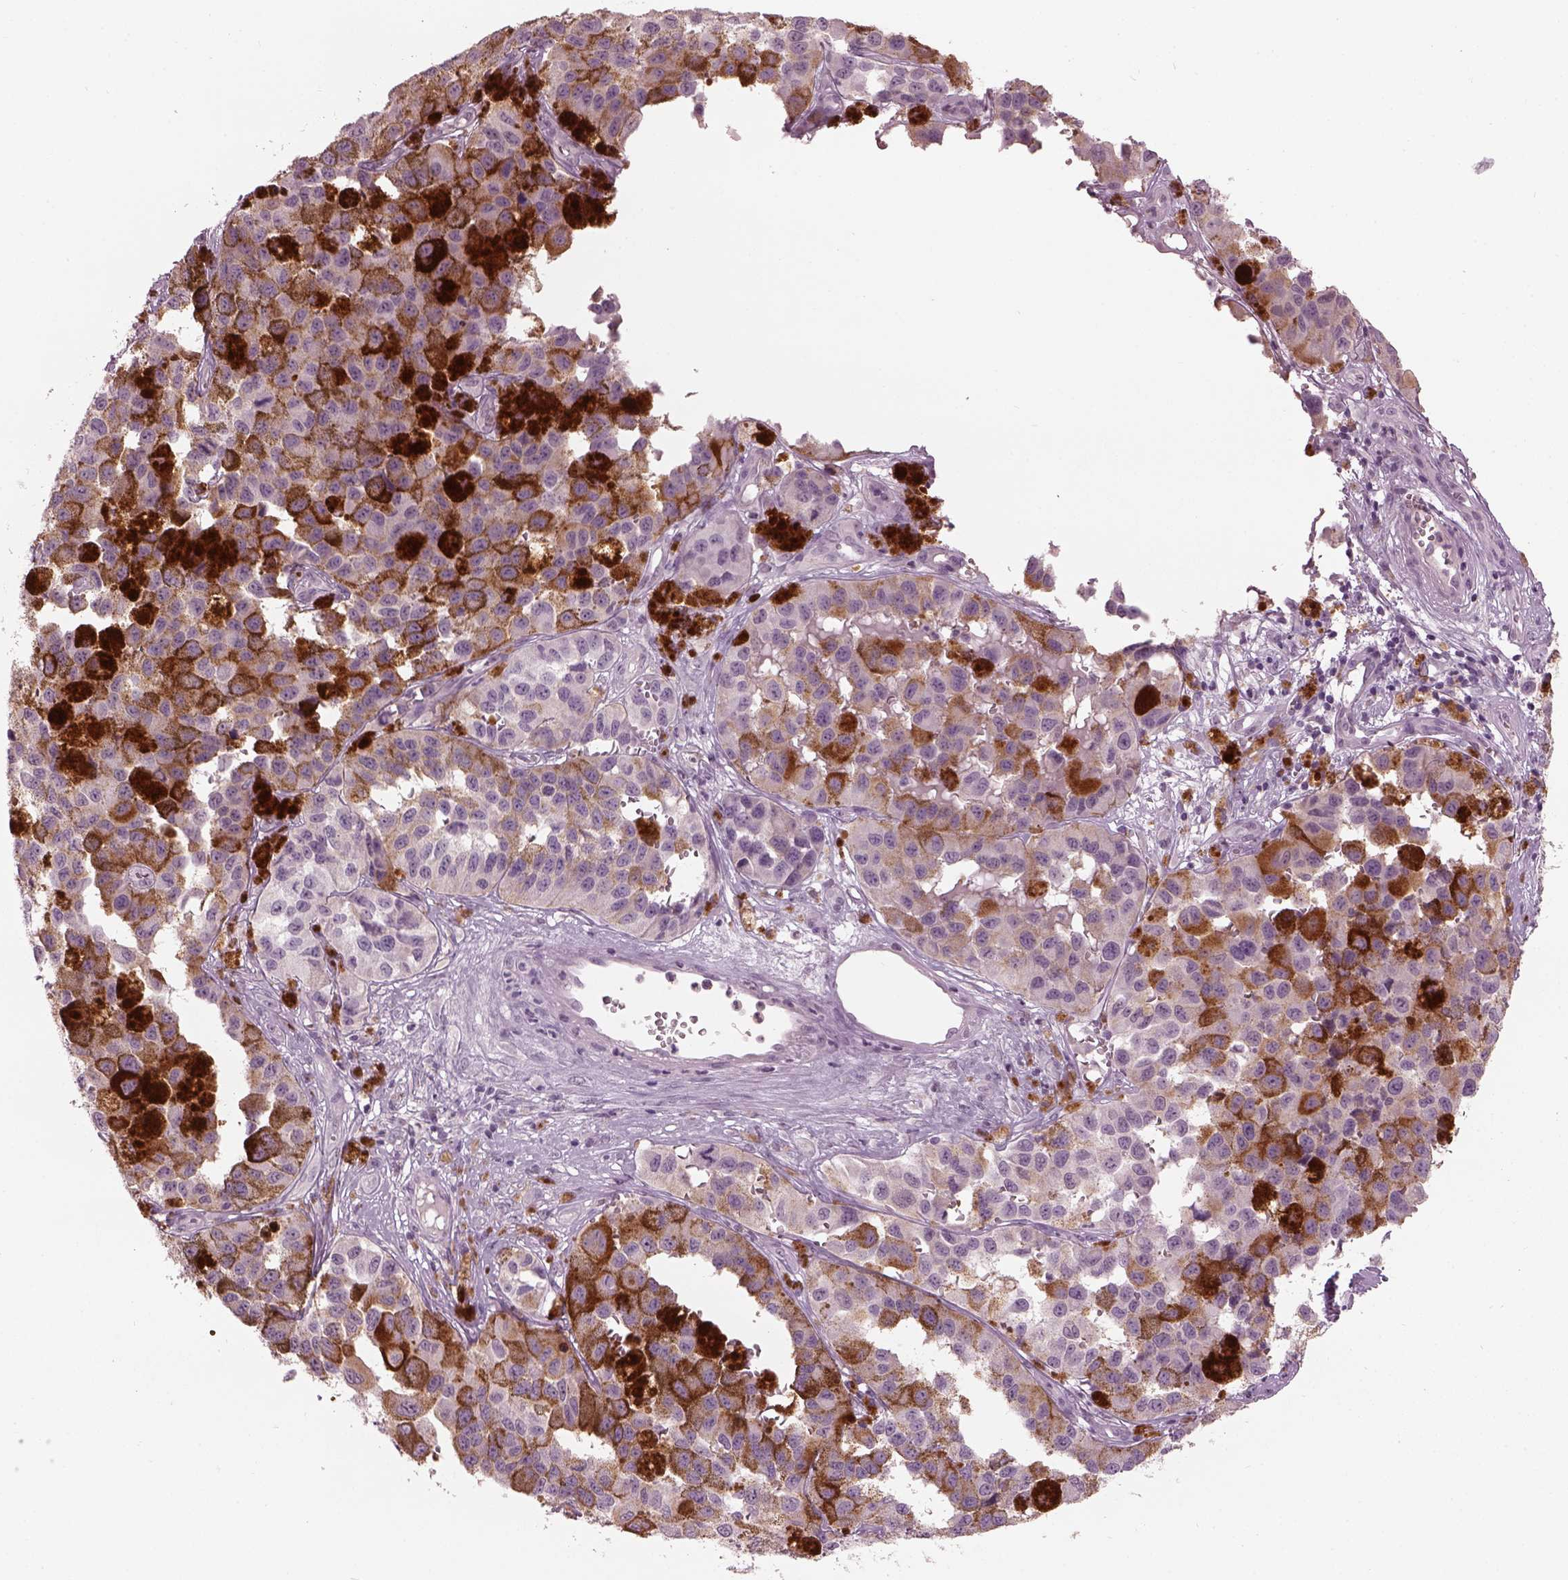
{"staining": {"intensity": "moderate", "quantity": "<25%", "location": "cytoplasmic/membranous"}, "tissue": "melanoma", "cell_type": "Tumor cells", "image_type": "cancer", "snomed": [{"axis": "morphology", "description": "Malignant melanoma, NOS"}, {"axis": "topography", "description": "Skin"}], "caption": "The histopathology image shows staining of melanoma, revealing moderate cytoplasmic/membranous protein positivity (brown color) within tumor cells.", "gene": "PACRG", "patient": {"sex": "female", "age": 58}}